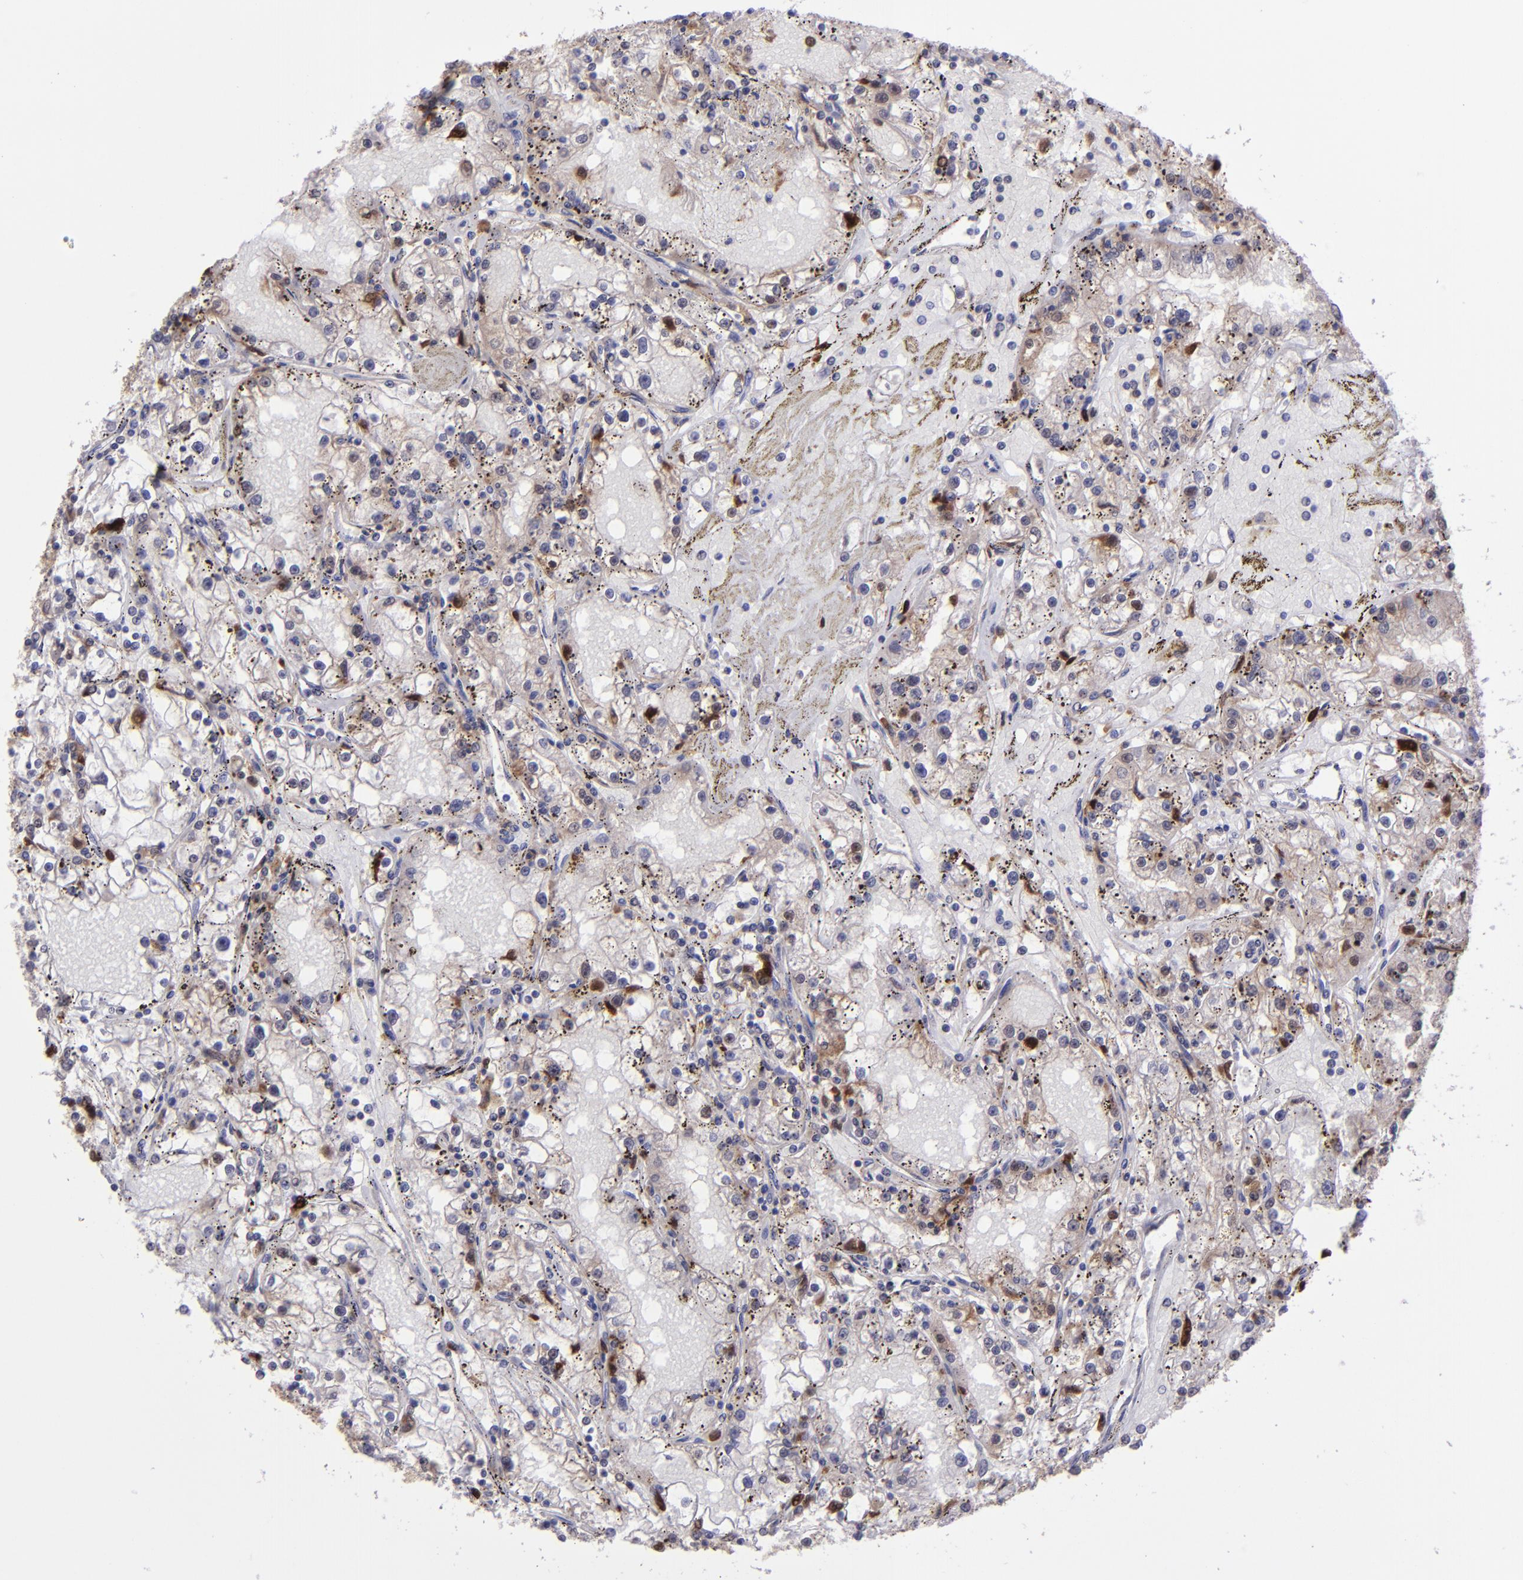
{"staining": {"intensity": "negative", "quantity": "none", "location": "none"}, "tissue": "renal cancer", "cell_type": "Tumor cells", "image_type": "cancer", "snomed": [{"axis": "morphology", "description": "Adenocarcinoma, NOS"}, {"axis": "topography", "description": "Kidney"}], "caption": "Immunohistochemistry (IHC) image of renal cancer (adenocarcinoma) stained for a protein (brown), which demonstrates no expression in tumor cells.", "gene": "TYMP", "patient": {"sex": "male", "age": 56}}